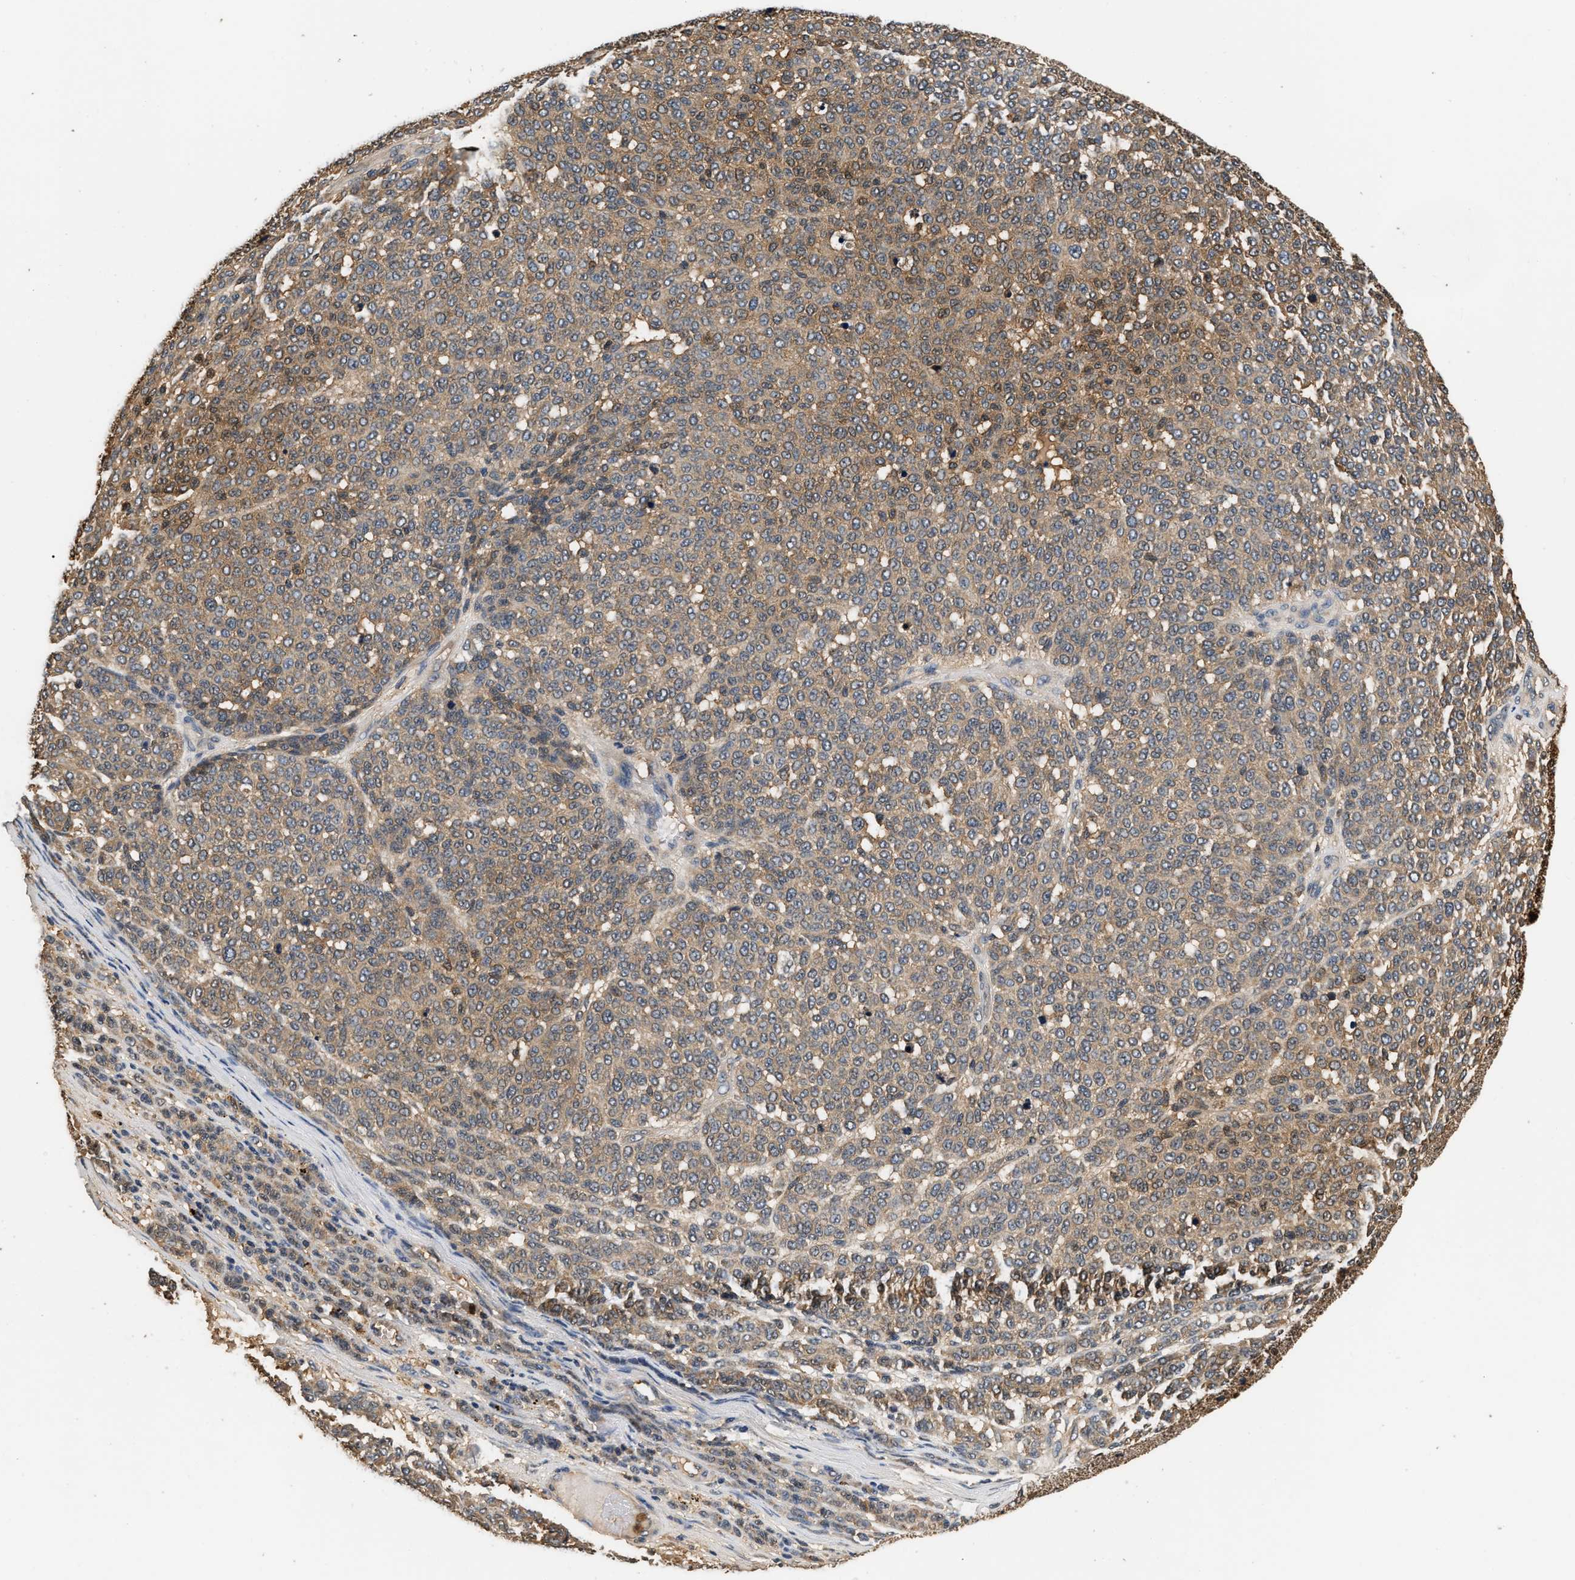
{"staining": {"intensity": "weak", "quantity": ">75%", "location": "cytoplasmic/membranous"}, "tissue": "melanoma", "cell_type": "Tumor cells", "image_type": "cancer", "snomed": [{"axis": "morphology", "description": "Malignant melanoma, NOS"}, {"axis": "topography", "description": "Skin"}], "caption": "Immunohistochemistry of human melanoma exhibits low levels of weak cytoplasmic/membranous staining in approximately >75% of tumor cells.", "gene": "GPI", "patient": {"sex": "female", "age": 72}}